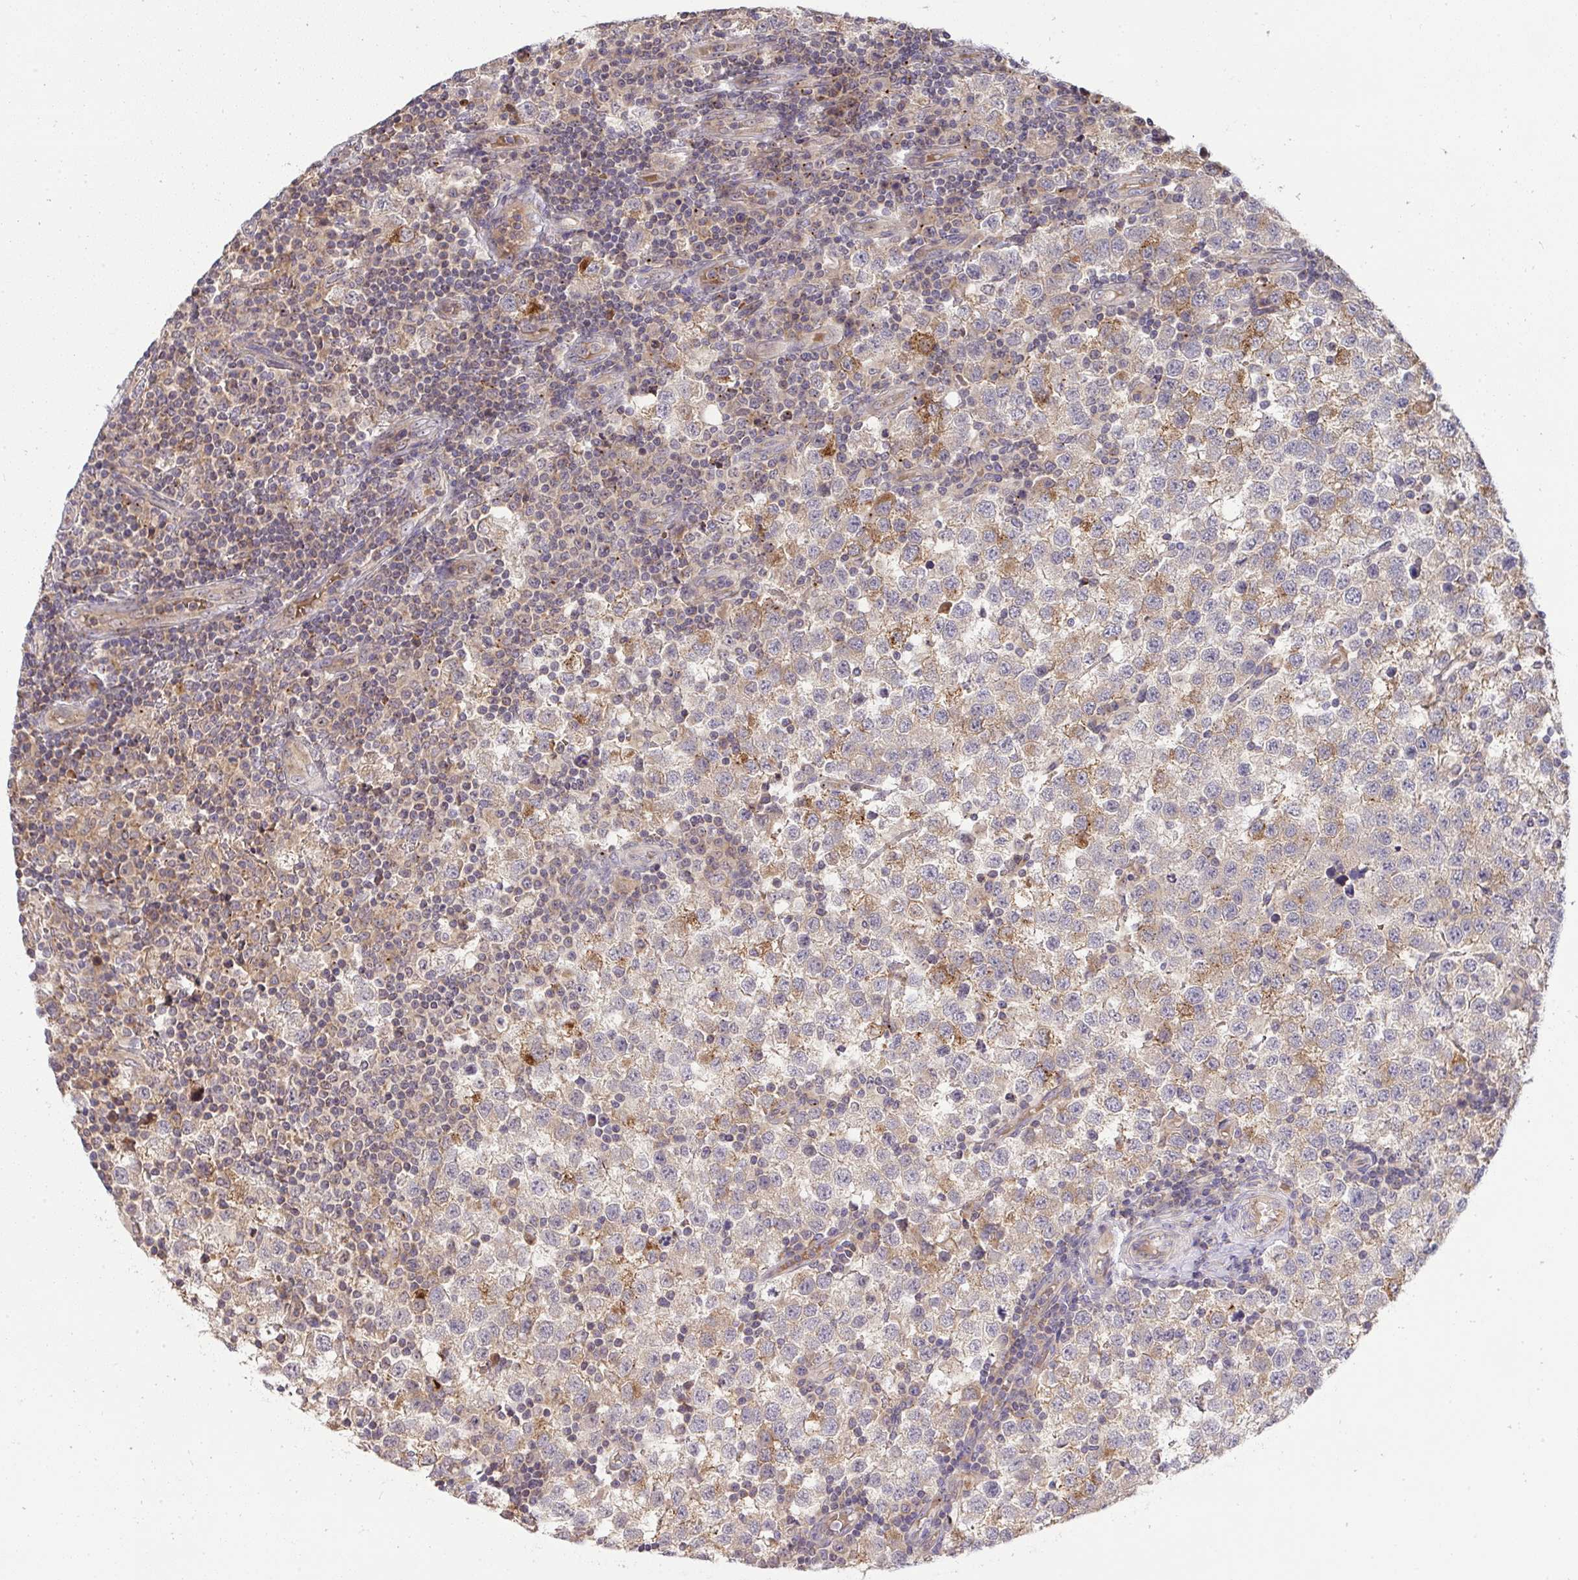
{"staining": {"intensity": "moderate", "quantity": "<25%", "location": "cytoplasmic/membranous"}, "tissue": "testis cancer", "cell_type": "Tumor cells", "image_type": "cancer", "snomed": [{"axis": "morphology", "description": "Seminoma, NOS"}, {"axis": "topography", "description": "Testis"}], "caption": "Brown immunohistochemical staining in seminoma (testis) exhibits moderate cytoplasmic/membranous staining in about <25% of tumor cells. The staining was performed using DAB (3,3'-diaminobenzidine) to visualize the protein expression in brown, while the nuclei were stained in blue with hematoxylin (Magnification: 20x).", "gene": "SLC9A6", "patient": {"sex": "male", "age": 34}}